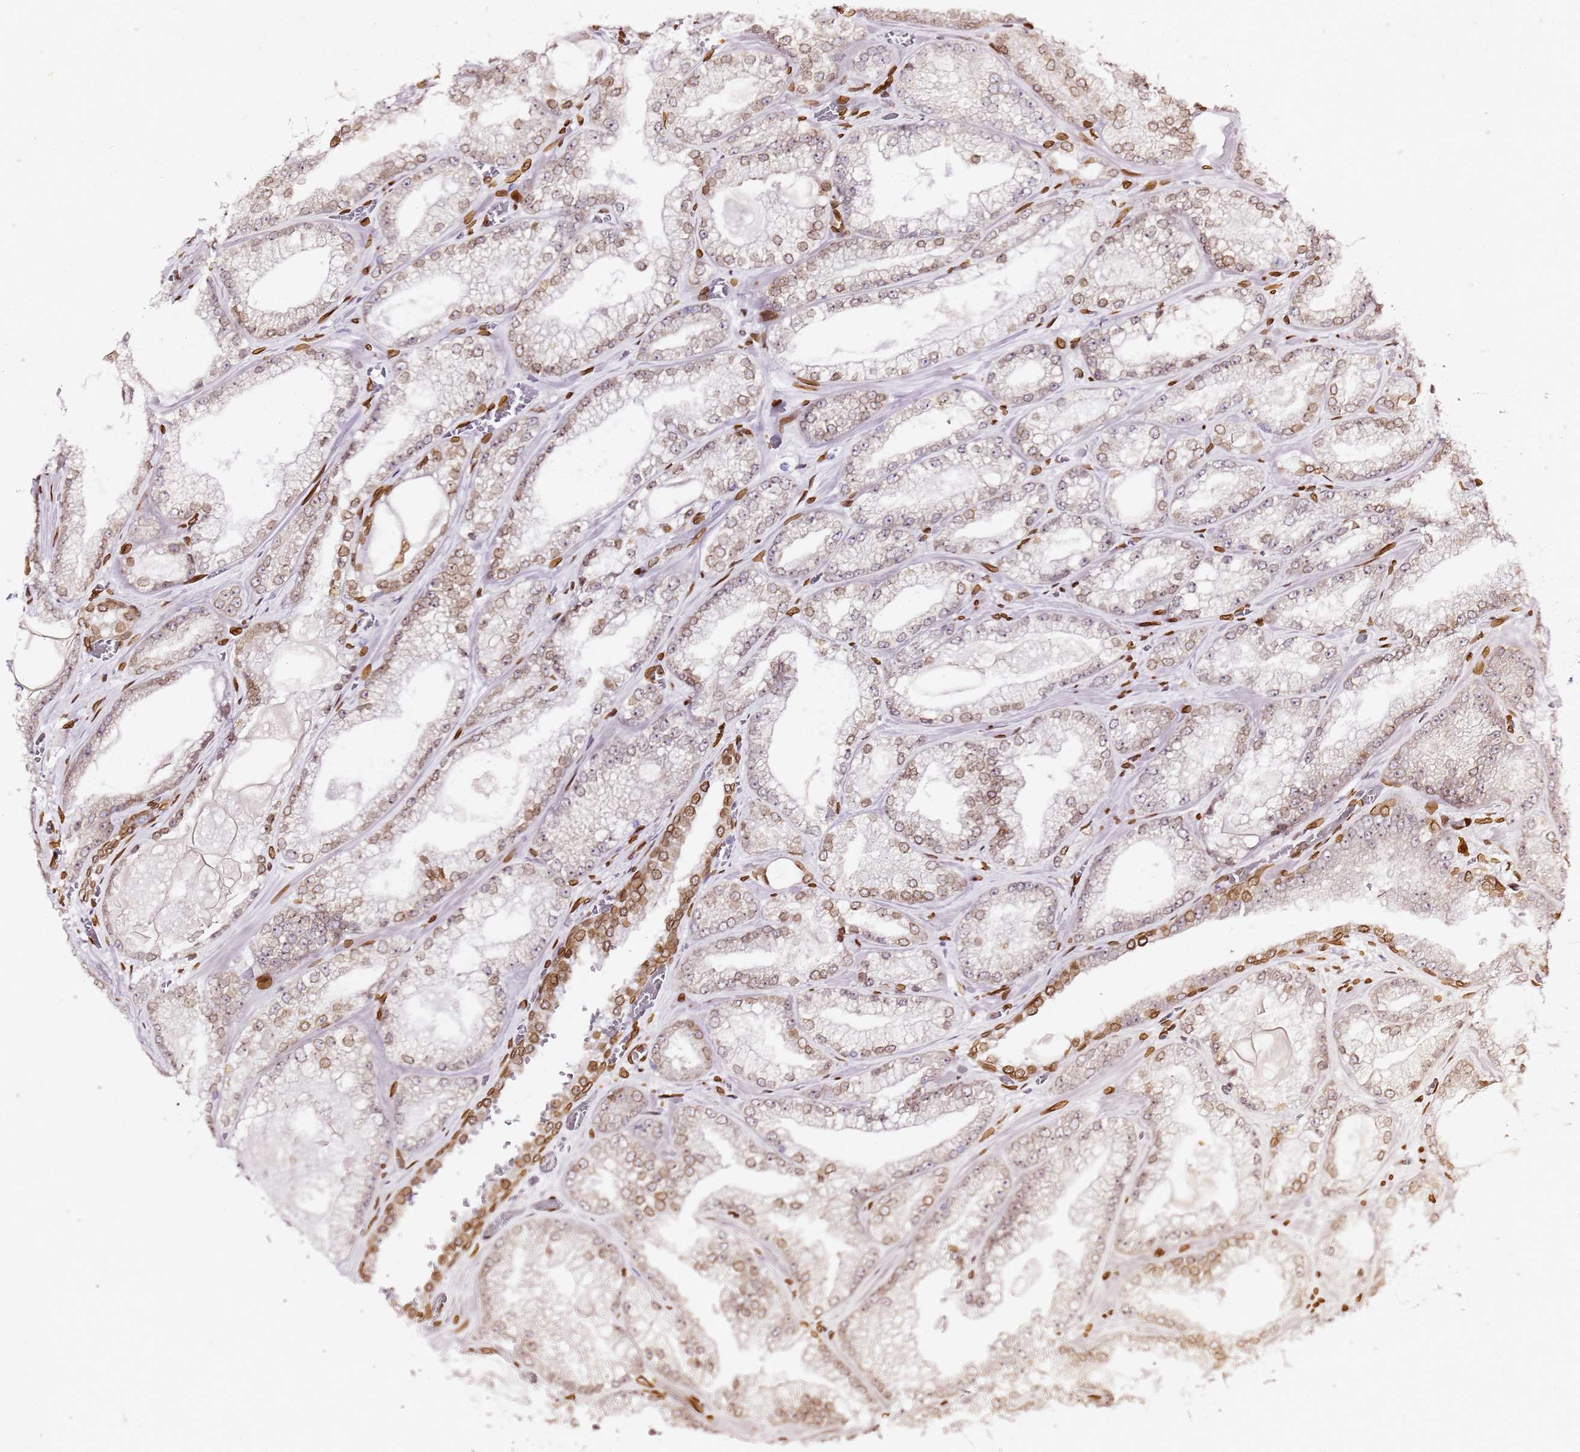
{"staining": {"intensity": "moderate", "quantity": "25%-75%", "location": "cytoplasmic/membranous,nuclear"}, "tissue": "prostate cancer", "cell_type": "Tumor cells", "image_type": "cancer", "snomed": [{"axis": "morphology", "description": "Adenocarcinoma, Low grade"}, {"axis": "topography", "description": "Prostate"}], "caption": "This photomicrograph demonstrates low-grade adenocarcinoma (prostate) stained with IHC to label a protein in brown. The cytoplasmic/membranous and nuclear of tumor cells show moderate positivity for the protein. Nuclei are counter-stained blue.", "gene": "C6orf141", "patient": {"sex": "male", "age": 57}}